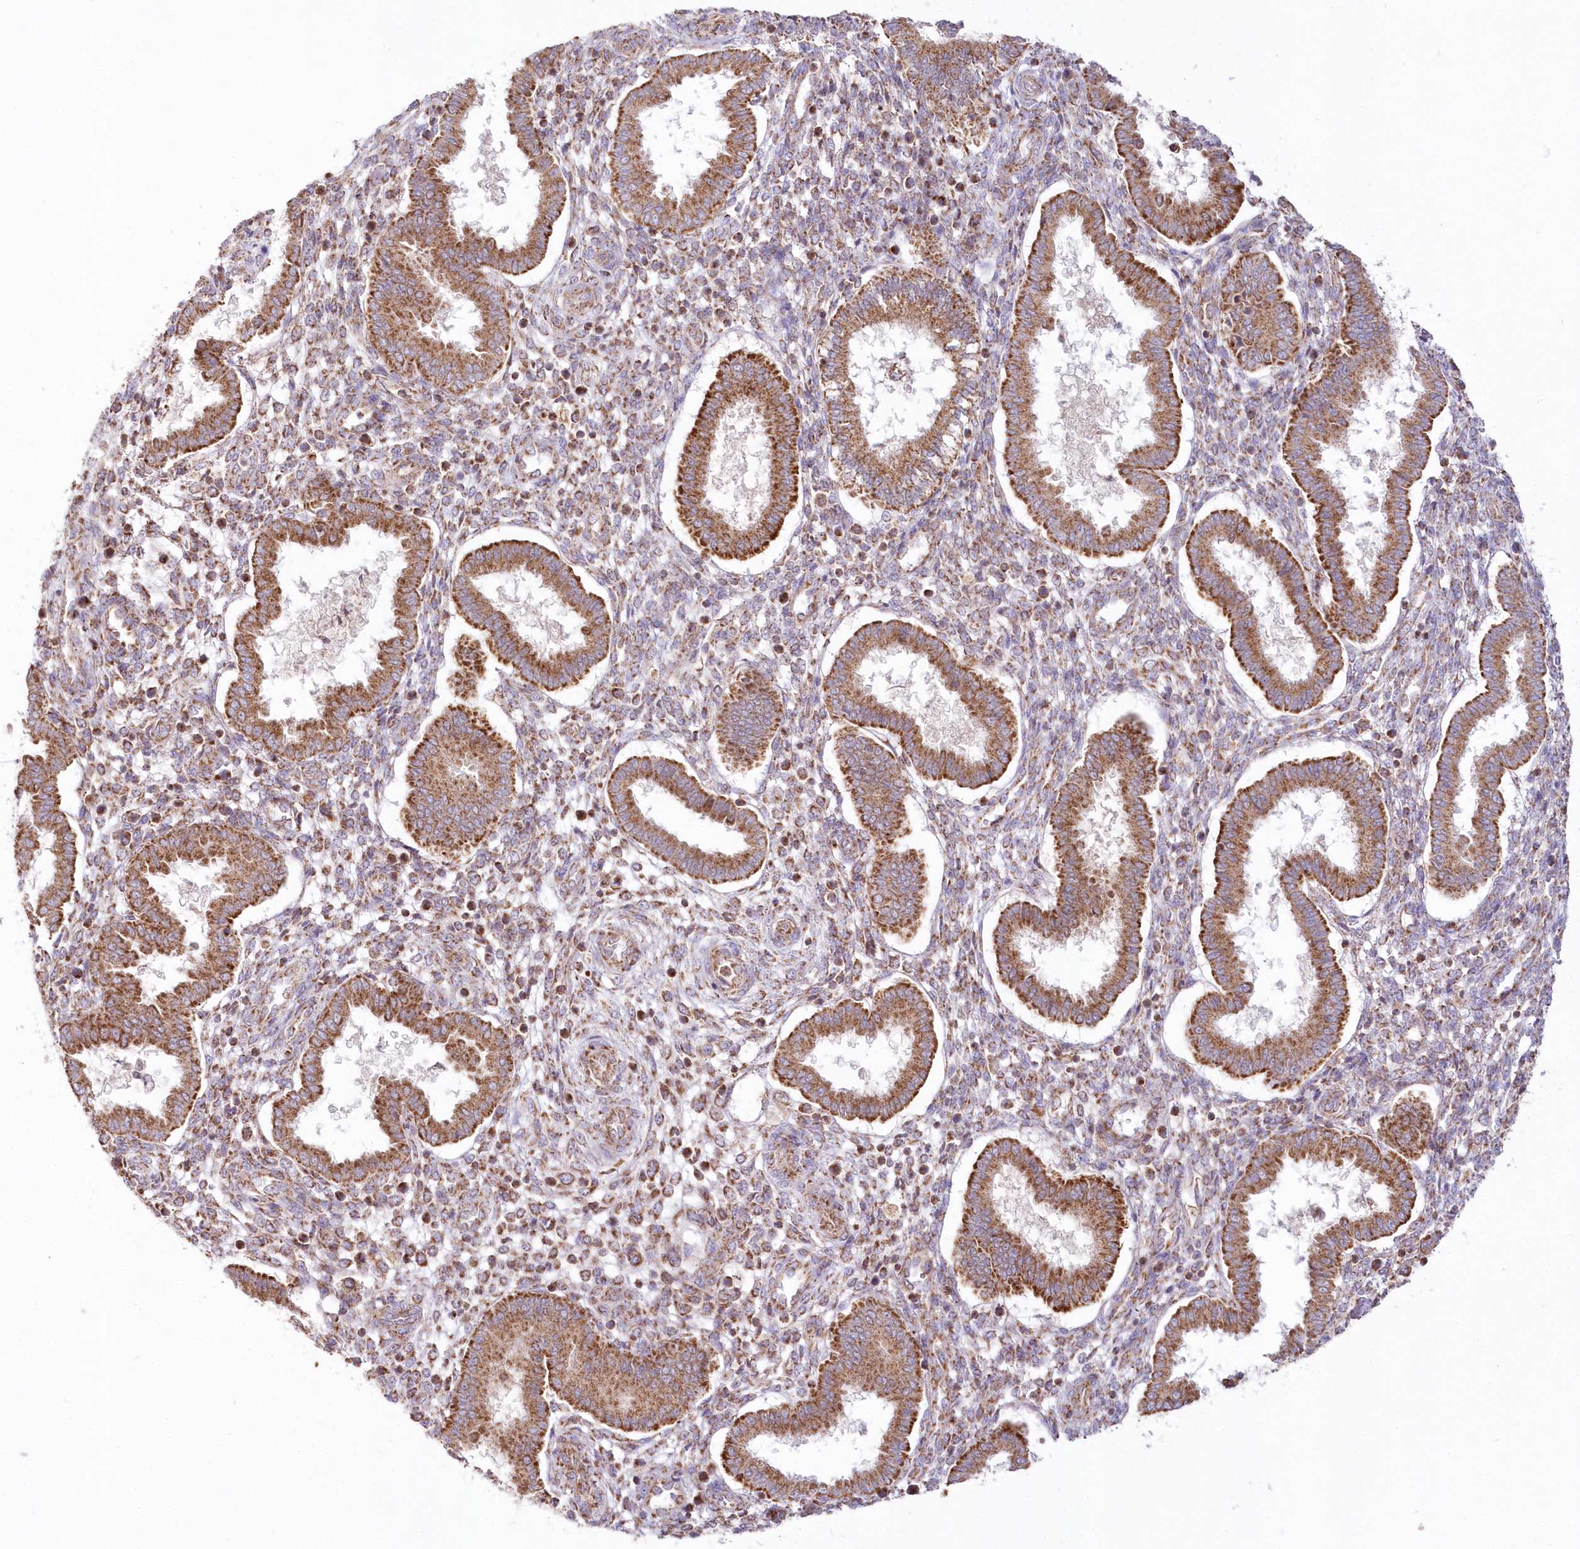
{"staining": {"intensity": "moderate", "quantity": "25%-75%", "location": "cytoplasmic/membranous"}, "tissue": "endometrium", "cell_type": "Cells in endometrial stroma", "image_type": "normal", "snomed": [{"axis": "morphology", "description": "Normal tissue, NOS"}, {"axis": "topography", "description": "Endometrium"}], "caption": "DAB (3,3'-diaminobenzidine) immunohistochemical staining of benign endometrium demonstrates moderate cytoplasmic/membranous protein staining in approximately 25%-75% of cells in endometrial stroma.", "gene": "DNA2", "patient": {"sex": "female", "age": 24}}